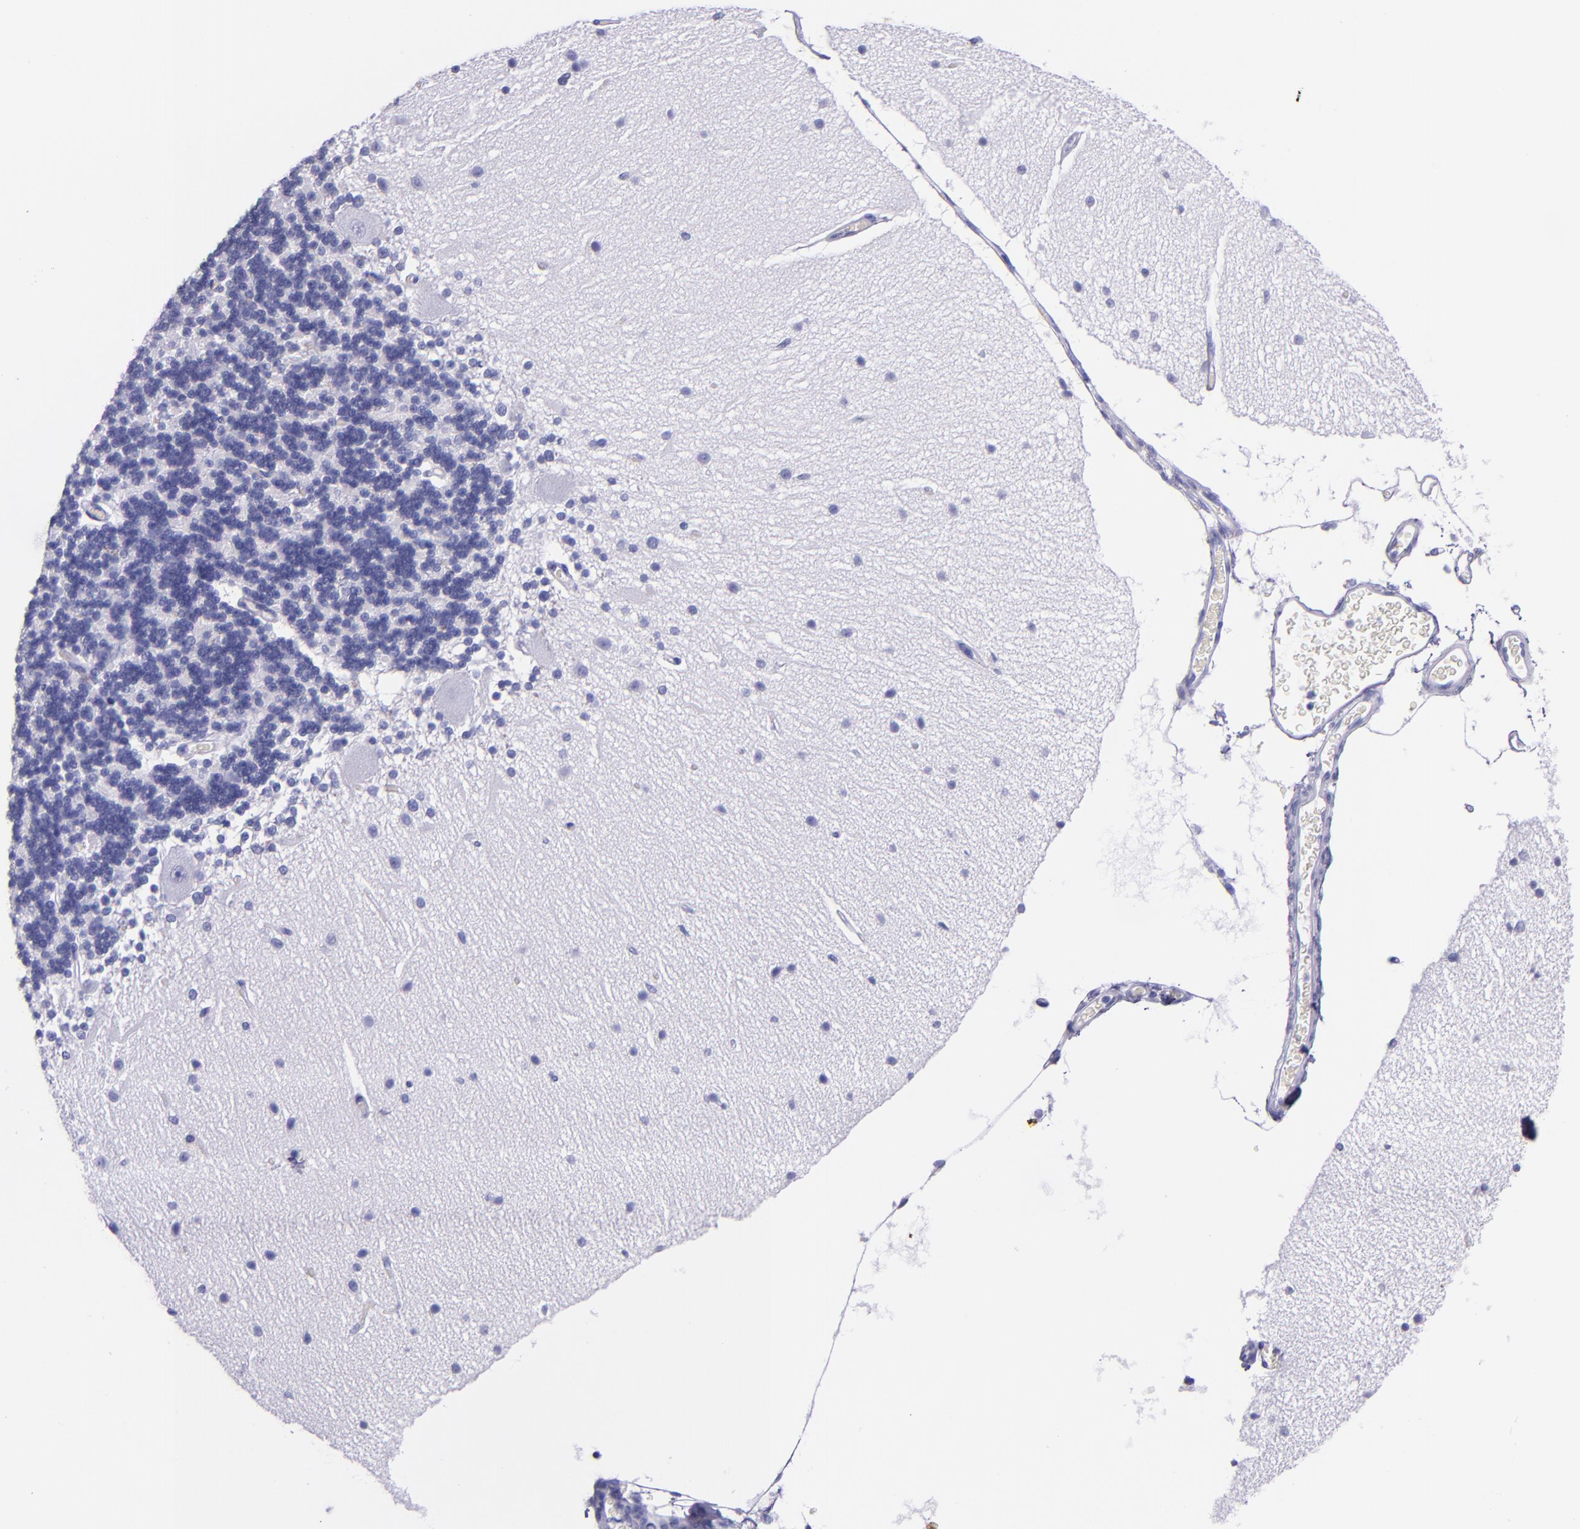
{"staining": {"intensity": "negative", "quantity": "none", "location": "none"}, "tissue": "cerebellum", "cell_type": "Cells in granular layer", "image_type": "normal", "snomed": [{"axis": "morphology", "description": "Normal tissue, NOS"}, {"axis": "topography", "description": "Cerebellum"}], "caption": "DAB (3,3'-diaminobenzidine) immunohistochemical staining of unremarkable human cerebellum shows no significant expression in cells in granular layer.", "gene": "SLPI", "patient": {"sex": "female", "age": 54}}